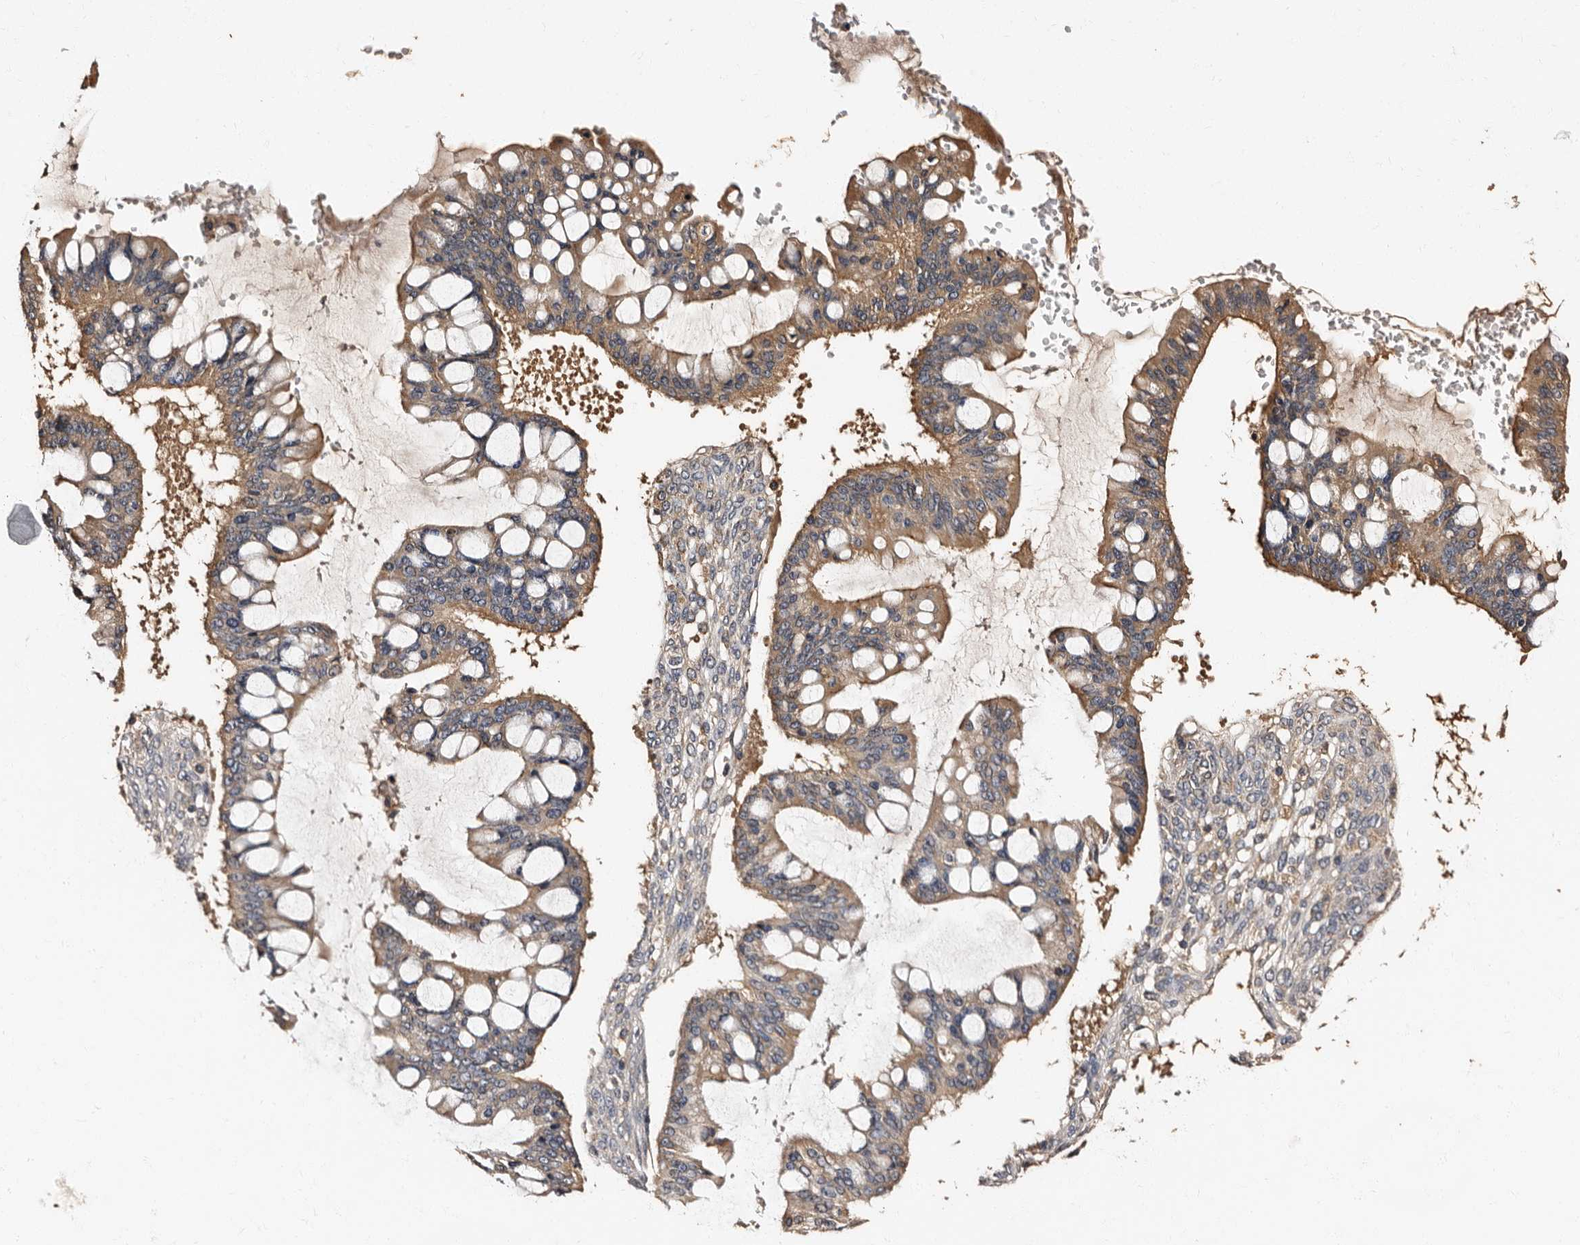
{"staining": {"intensity": "moderate", "quantity": ">75%", "location": "cytoplasmic/membranous"}, "tissue": "ovarian cancer", "cell_type": "Tumor cells", "image_type": "cancer", "snomed": [{"axis": "morphology", "description": "Cystadenocarcinoma, mucinous, NOS"}, {"axis": "topography", "description": "Ovary"}], "caption": "A micrograph of human ovarian cancer stained for a protein shows moderate cytoplasmic/membranous brown staining in tumor cells.", "gene": "ADCK5", "patient": {"sex": "female", "age": 73}}